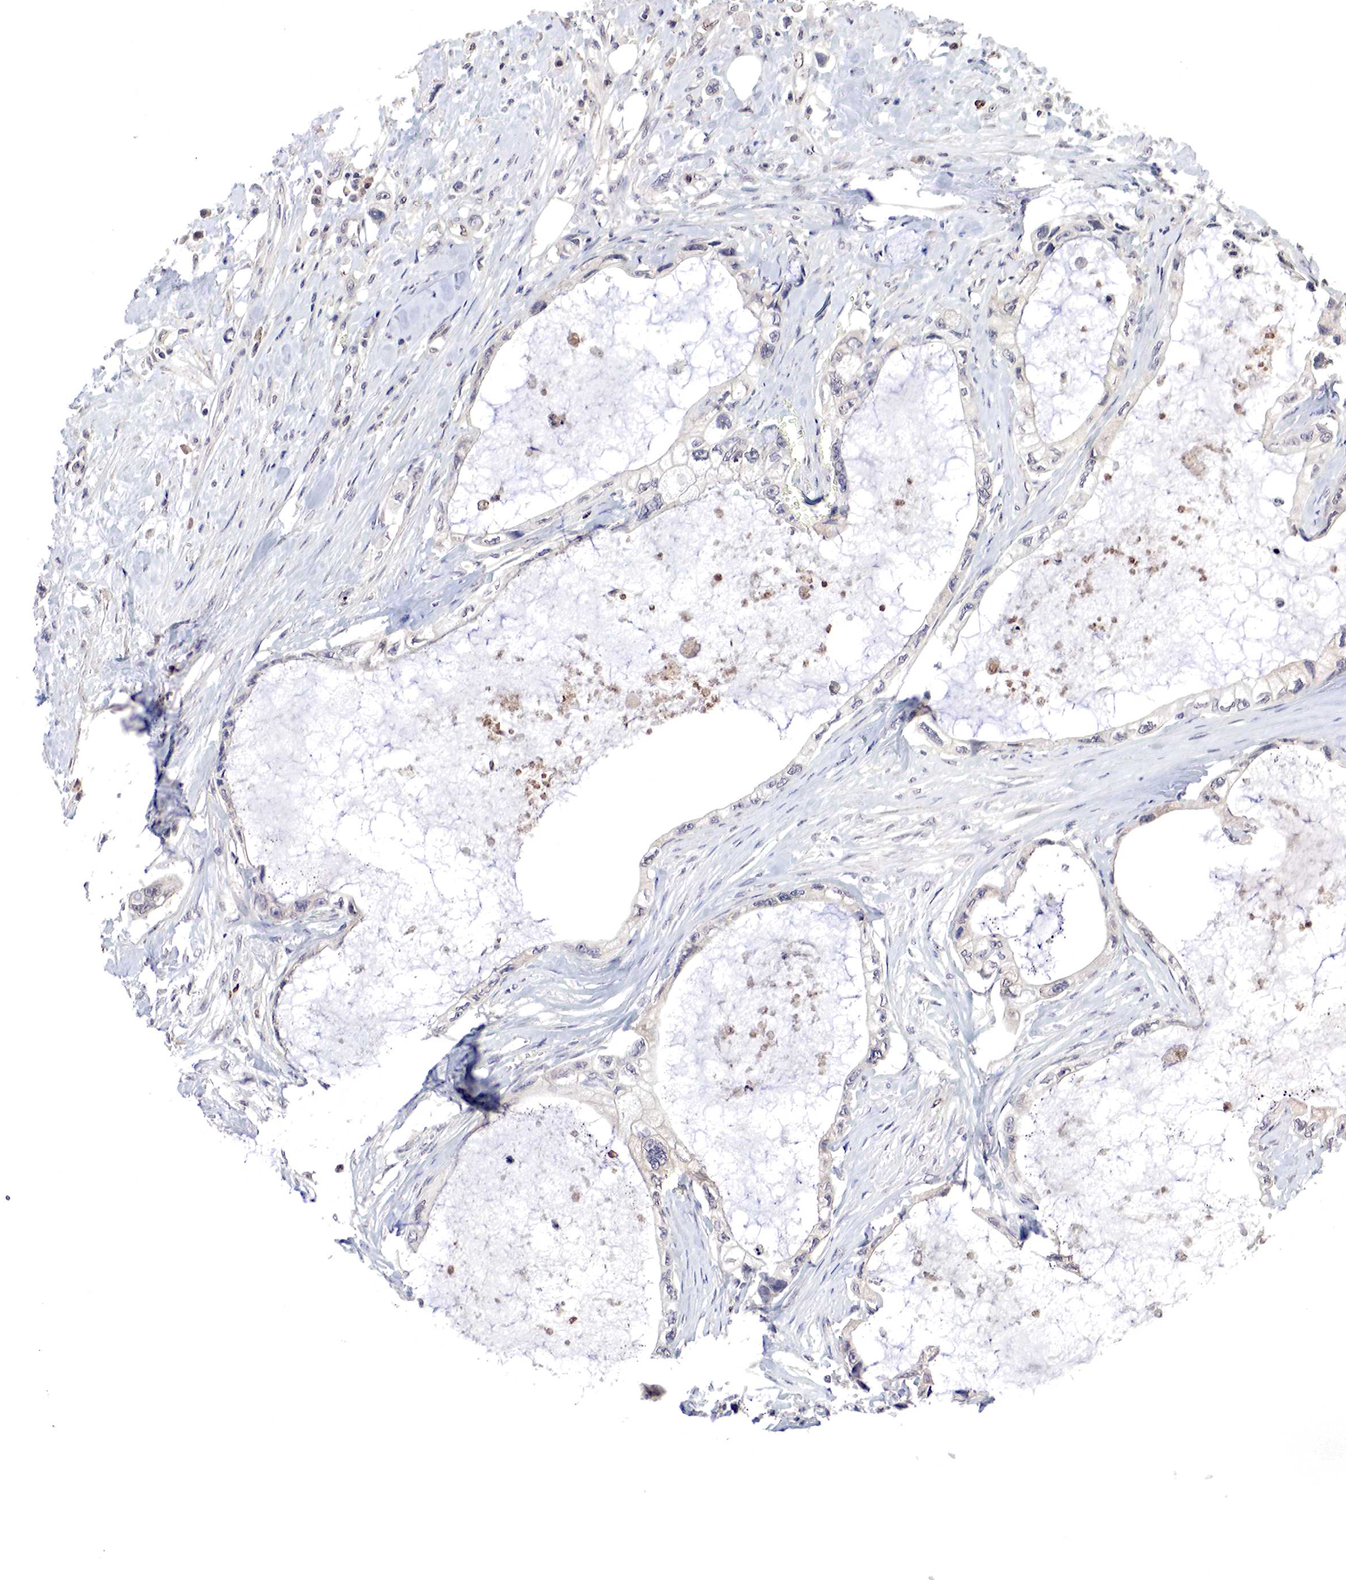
{"staining": {"intensity": "weak", "quantity": "<25%", "location": "cytoplasmic/membranous"}, "tissue": "pancreatic cancer", "cell_type": "Tumor cells", "image_type": "cancer", "snomed": [{"axis": "morphology", "description": "Adenocarcinoma, NOS"}, {"axis": "topography", "description": "Pancreas"}, {"axis": "topography", "description": "Stomach, upper"}], "caption": "Pancreatic cancer was stained to show a protein in brown. There is no significant positivity in tumor cells. (IHC, brightfield microscopy, high magnification).", "gene": "DACH2", "patient": {"sex": "male", "age": 77}}